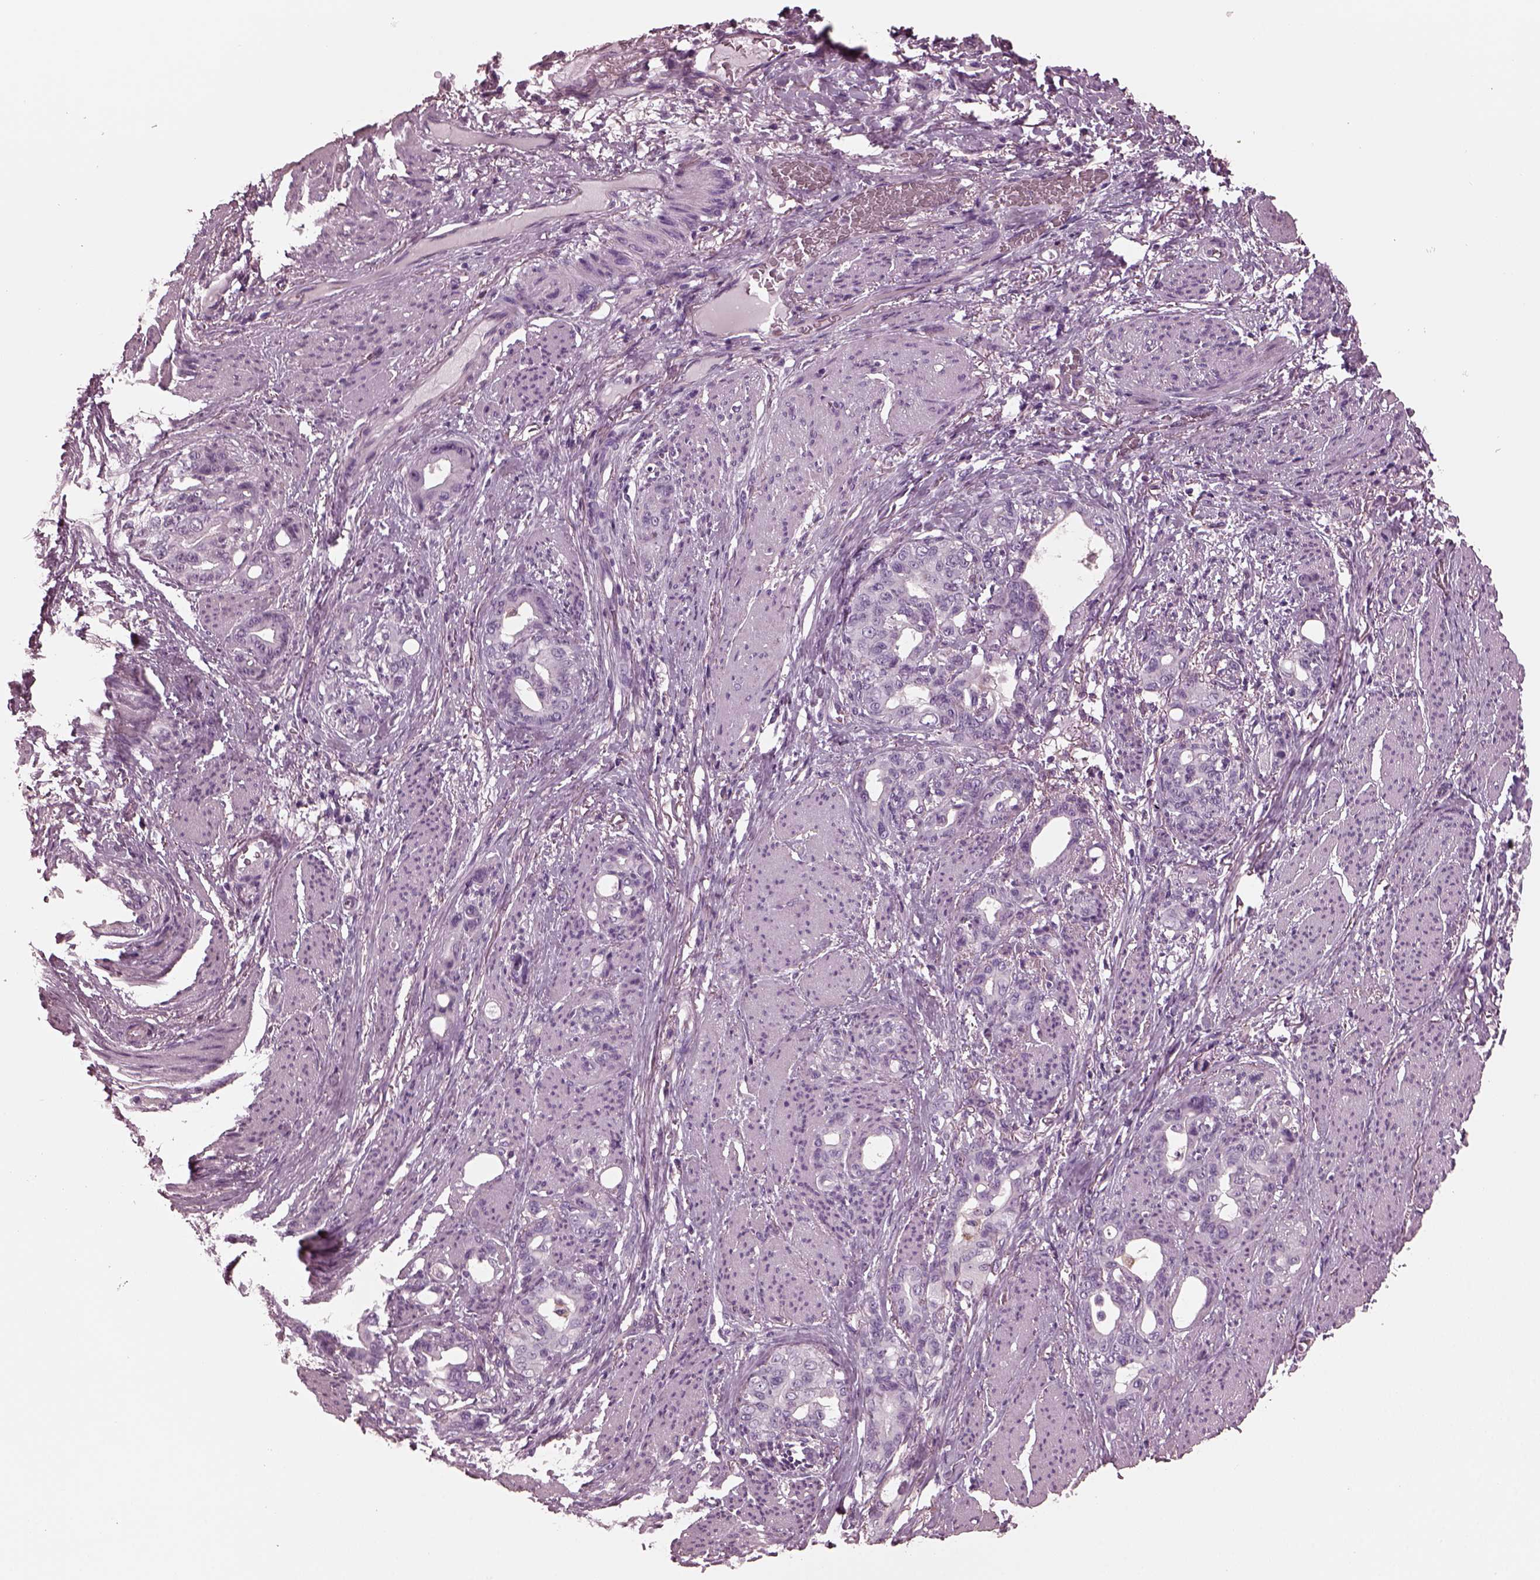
{"staining": {"intensity": "negative", "quantity": "none", "location": "none"}, "tissue": "stomach cancer", "cell_type": "Tumor cells", "image_type": "cancer", "snomed": [{"axis": "morphology", "description": "Normal tissue, NOS"}, {"axis": "morphology", "description": "Adenocarcinoma, NOS"}, {"axis": "topography", "description": "Esophagus"}, {"axis": "topography", "description": "Stomach, upper"}], "caption": "Tumor cells are negative for protein expression in human stomach adenocarcinoma. (Immunohistochemistry (ihc), brightfield microscopy, high magnification).", "gene": "CGA", "patient": {"sex": "male", "age": 62}}